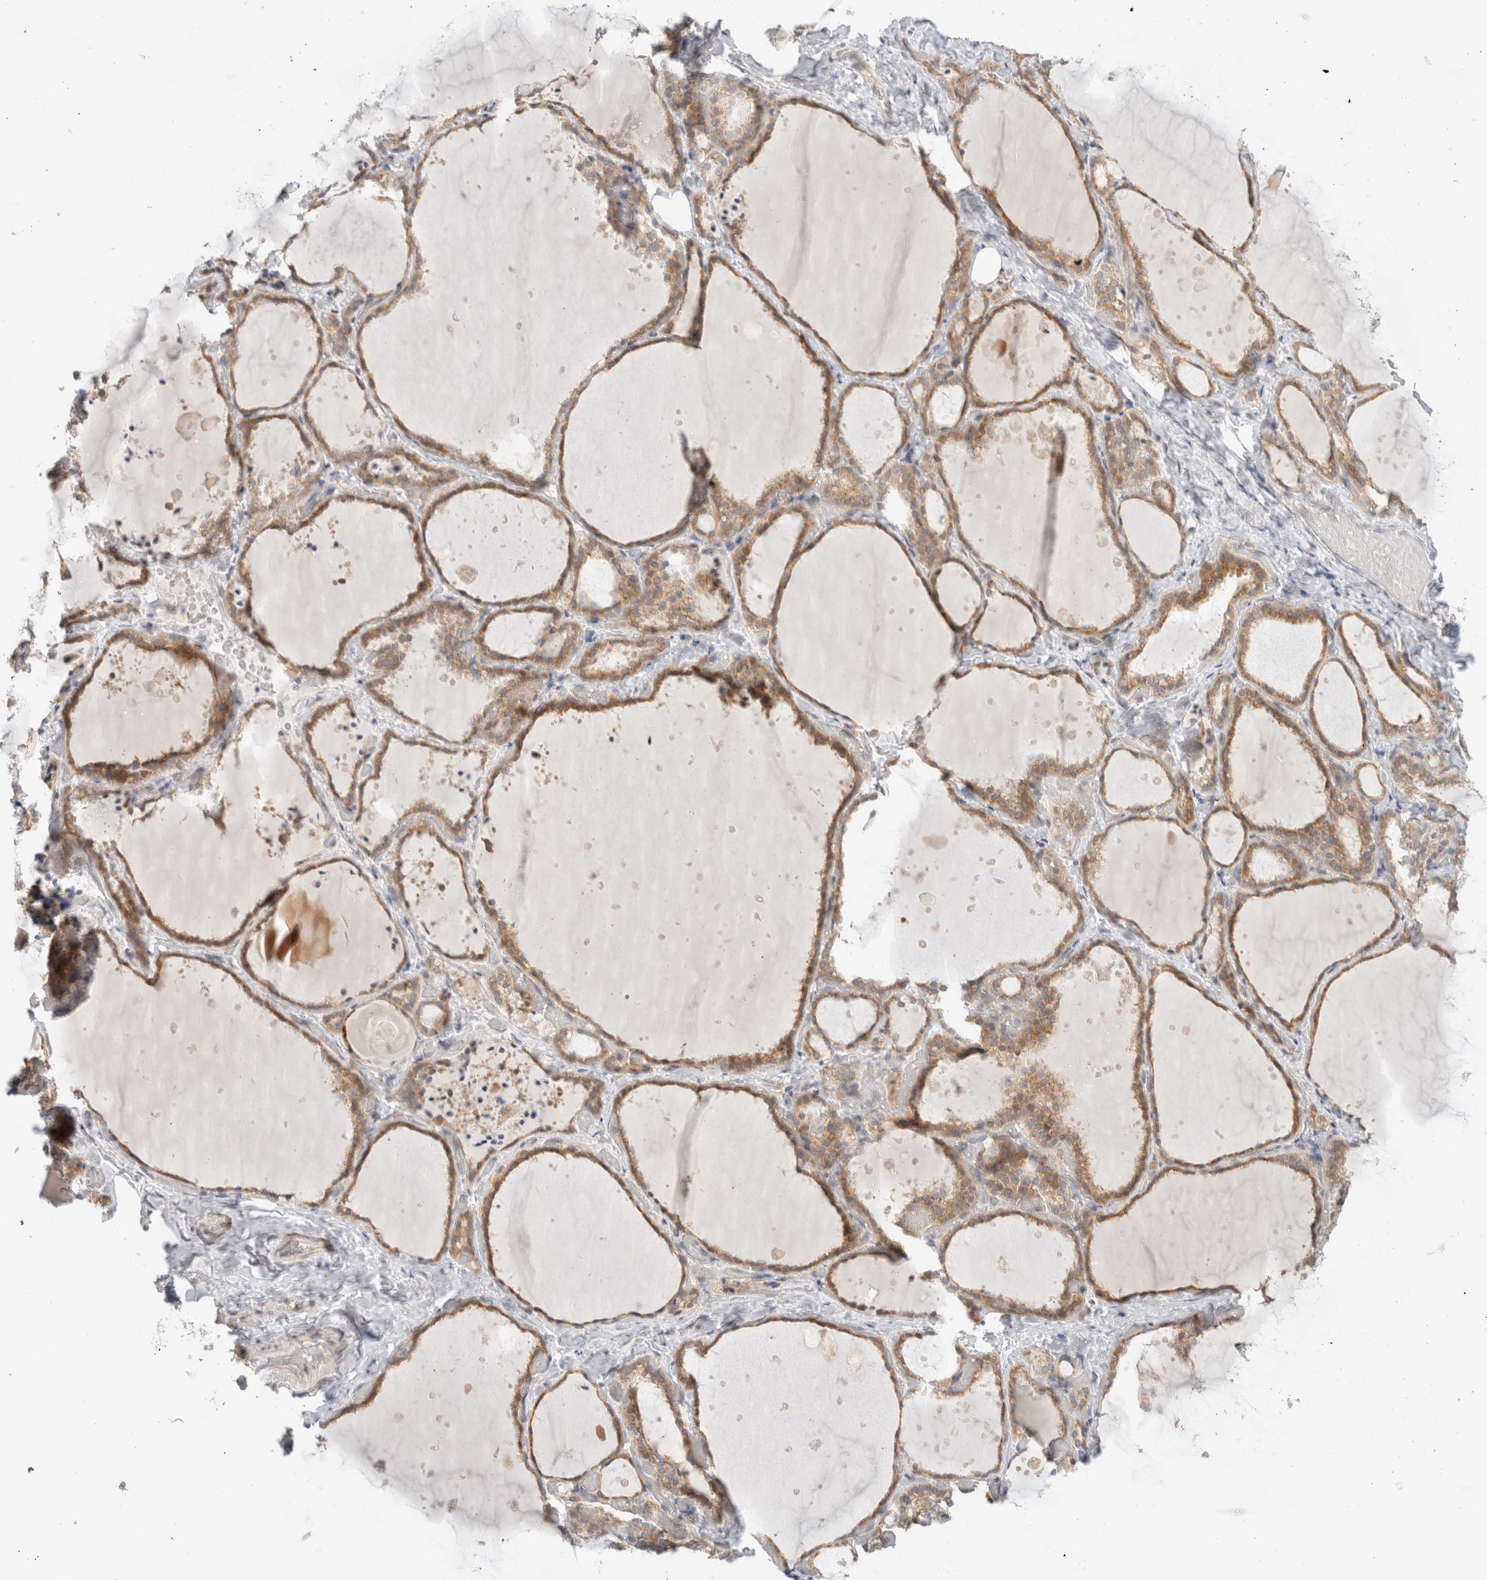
{"staining": {"intensity": "moderate", "quantity": ">75%", "location": "cytoplasmic/membranous"}, "tissue": "thyroid gland", "cell_type": "Glandular cells", "image_type": "normal", "snomed": [{"axis": "morphology", "description": "Normal tissue, NOS"}, {"axis": "topography", "description": "Thyroid gland"}], "caption": "Moderate cytoplasmic/membranous staining for a protein is appreciated in approximately >75% of glandular cells of benign thyroid gland using immunohistochemistry (IHC).", "gene": "HDLBP", "patient": {"sex": "female", "age": 44}}